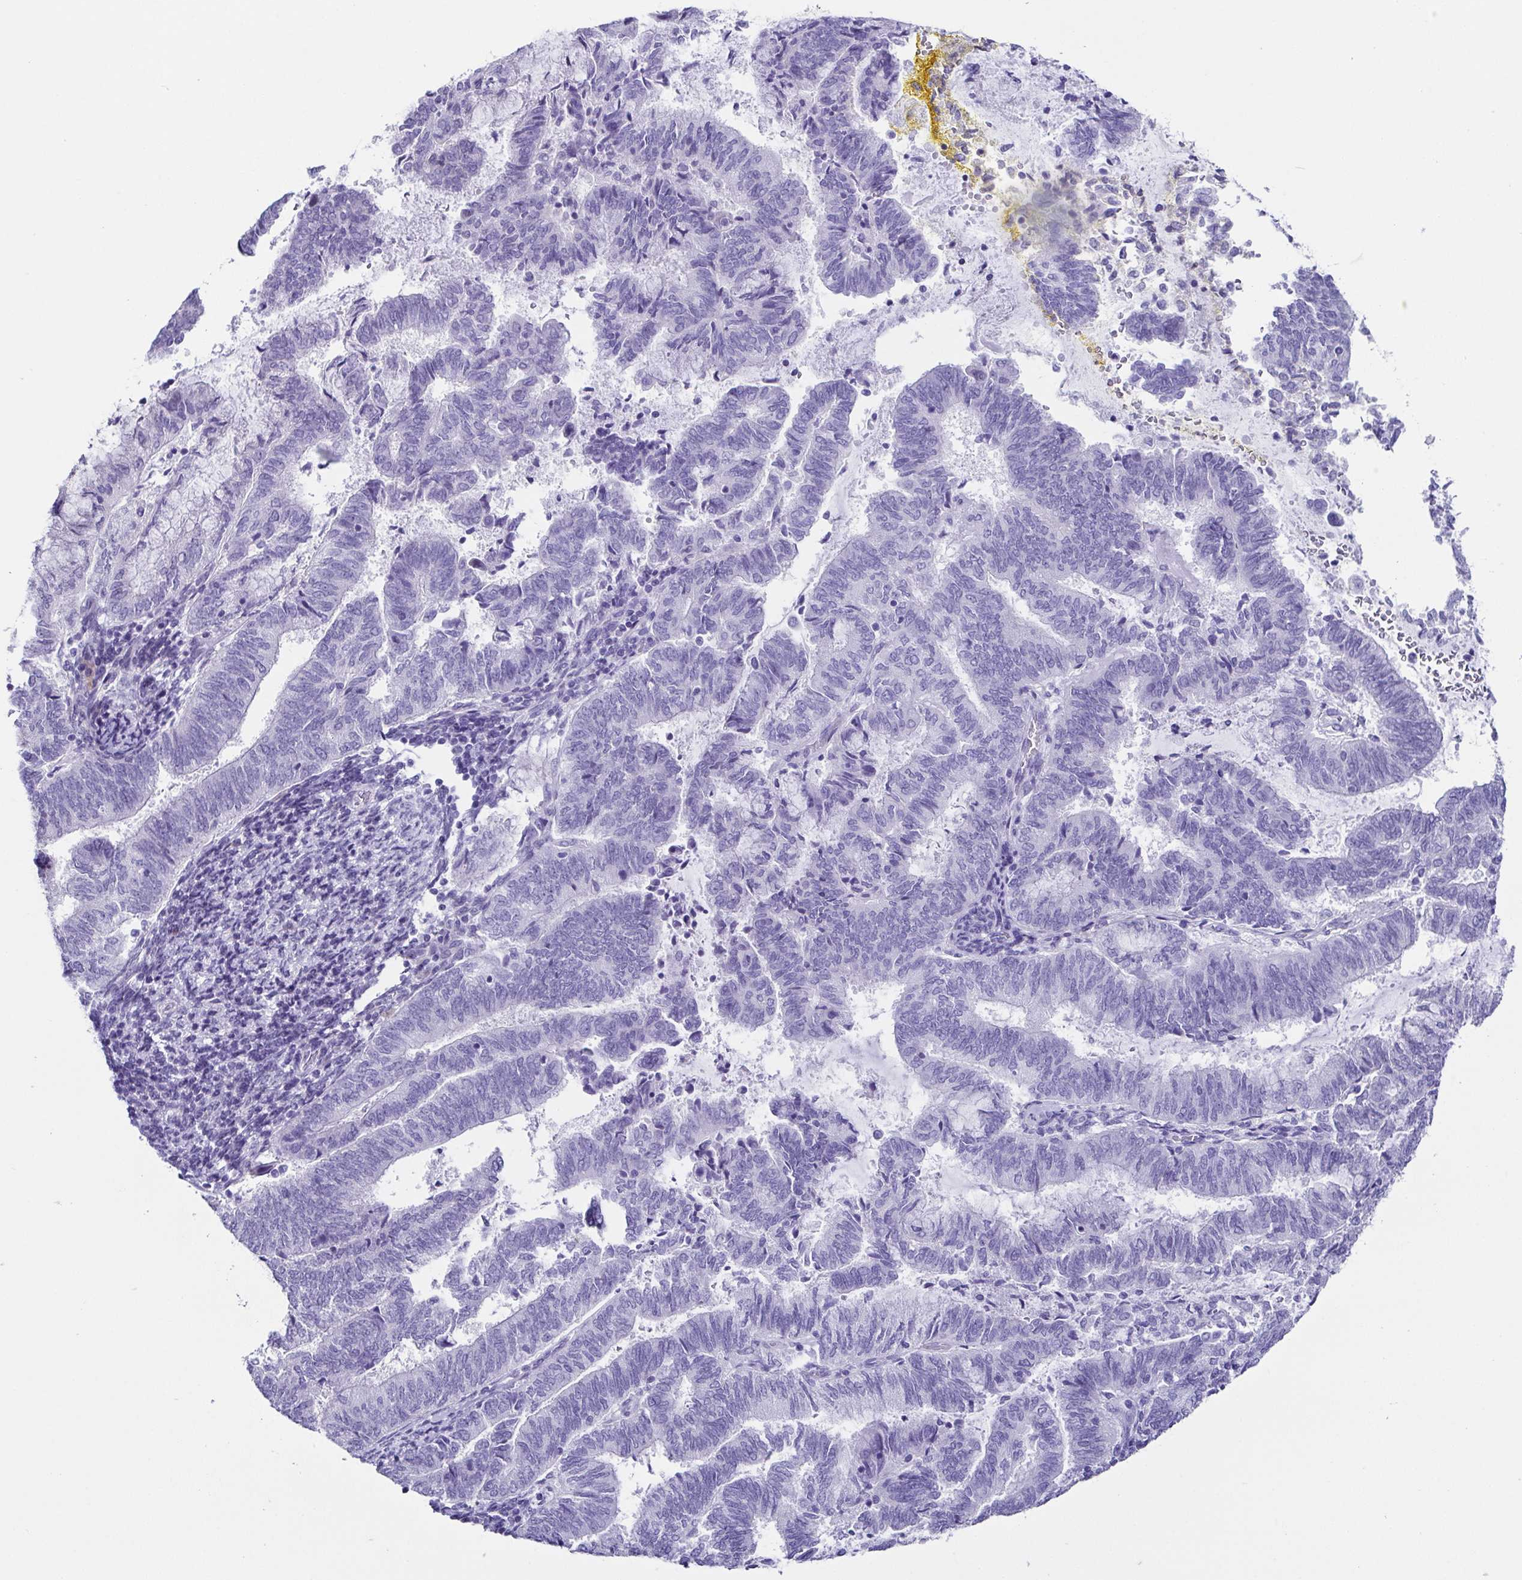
{"staining": {"intensity": "negative", "quantity": "none", "location": "none"}, "tissue": "endometrial cancer", "cell_type": "Tumor cells", "image_type": "cancer", "snomed": [{"axis": "morphology", "description": "Adenocarcinoma, NOS"}, {"axis": "topography", "description": "Endometrium"}], "caption": "This is an IHC micrograph of human endometrial cancer (adenocarcinoma). There is no positivity in tumor cells.", "gene": "TNNT2", "patient": {"sex": "female", "age": 65}}